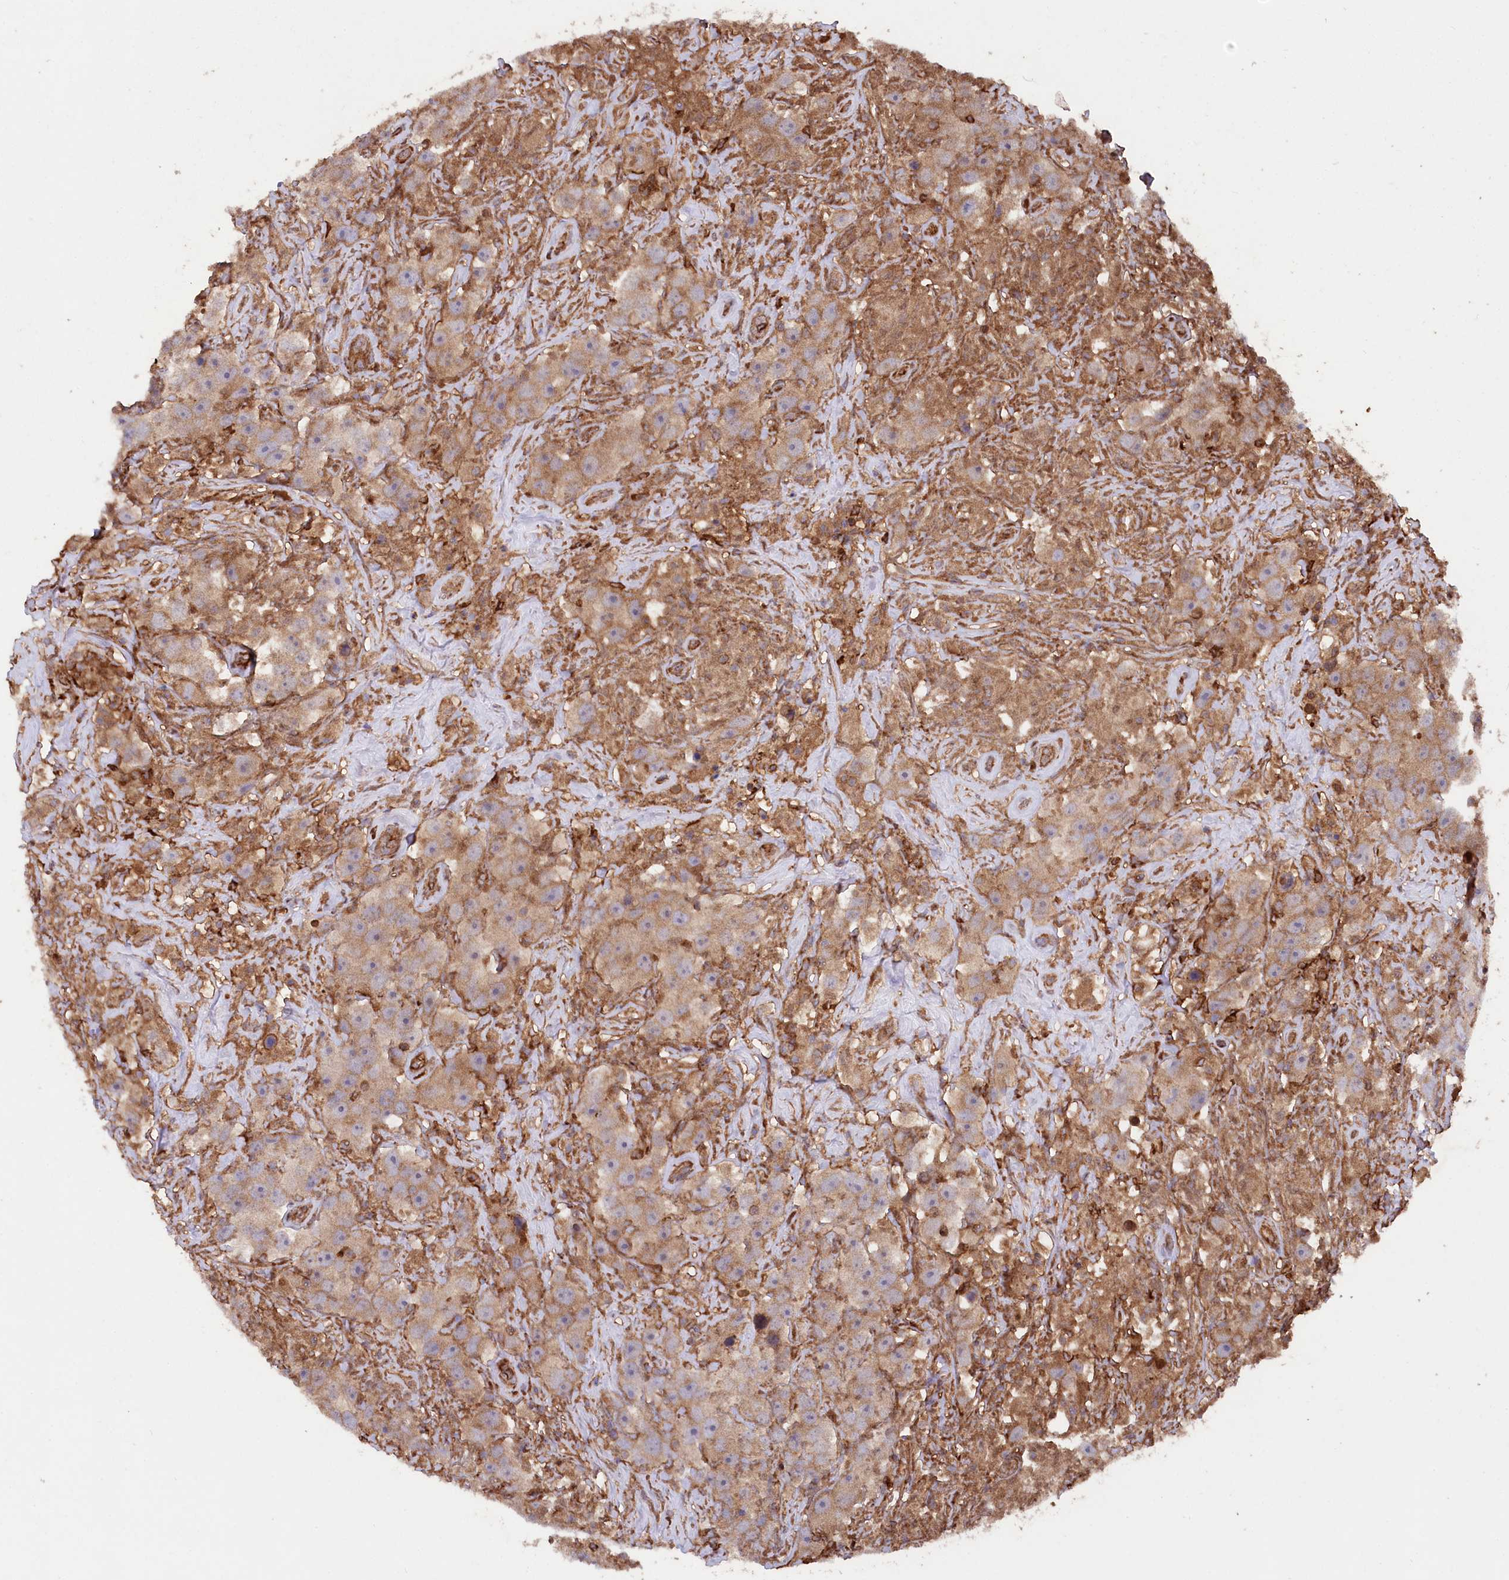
{"staining": {"intensity": "moderate", "quantity": ">75%", "location": "cytoplasmic/membranous"}, "tissue": "testis cancer", "cell_type": "Tumor cells", "image_type": "cancer", "snomed": [{"axis": "morphology", "description": "Seminoma, NOS"}, {"axis": "topography", "description": "Testis"}], "caption": "Moderate cytoplasmic/membranous protein positivity is identified in approximately >75% of tumor cells in seminoma (testis).", "gene": "LSG1", "patient": {"sex": "male", "age": 49}}